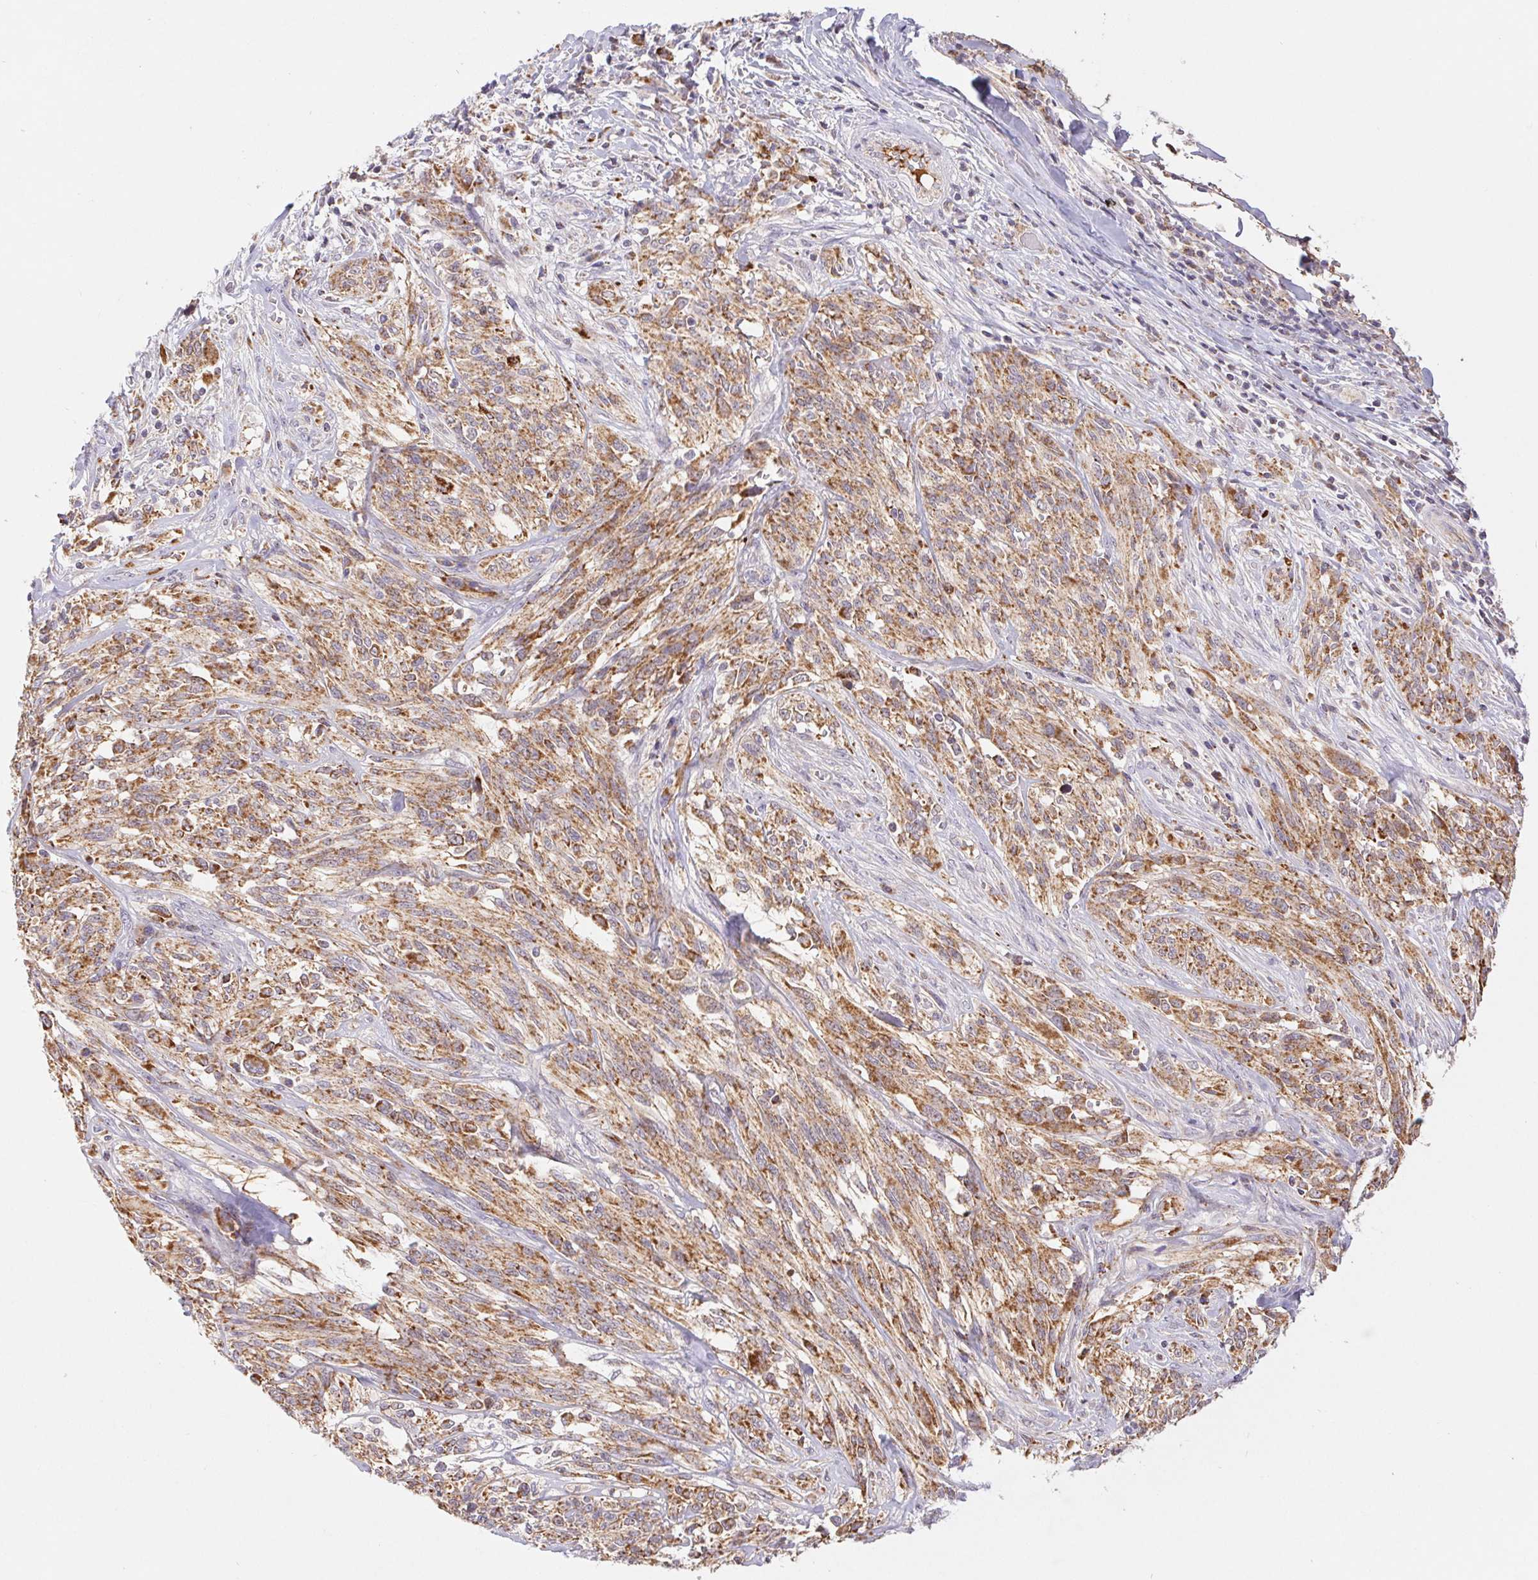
{"staining": {"intensity": "moderate", "quantity": "25%-75%", "location": "cytoplasmic/membranous"}, "tissue": "melanoma", "cell_type": "Tumor cells", "image_type": "cancer", "snomed": [{"axis": "morphology", "description": "Malignant melanoma, NOS"}, {"axis": "topography", "description": "Skin"}], "caption": "Immunohistochemical staining of human malignant melanoma reveals medium levels of moderate cytoplasmic/membranous staining in about 25%-75% of tumor cells. (IHC, brightfield microscopy, high magnification).", "gene": "EMC6", "patient": {"sex": "female", "age": 91}}